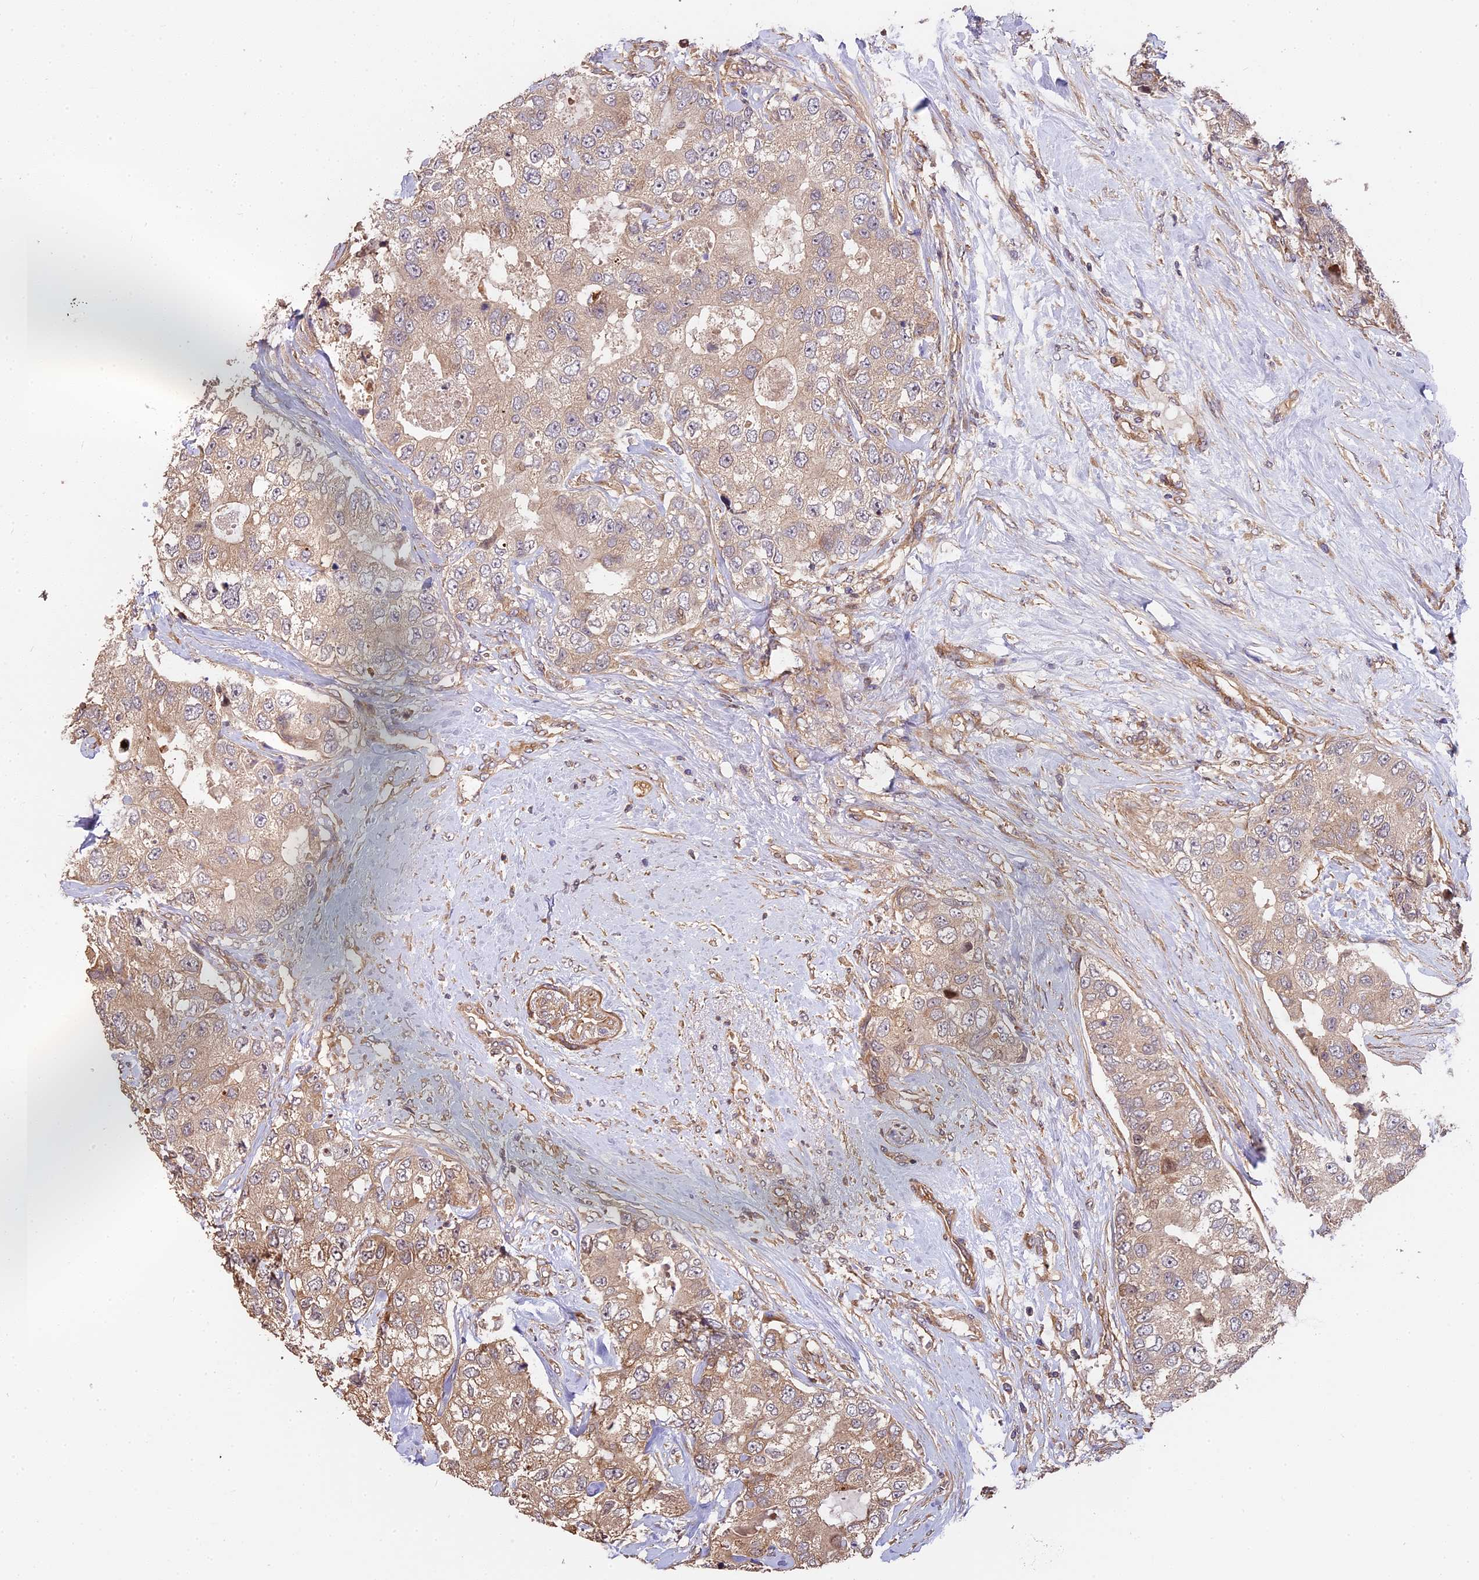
{"staining": {"intensity": "weak", "quantity": ">75%", "location": "cytoplasmic/membranous"}, "tissue": "breast cancer", "cell_type": "Tumor cells", "image_type": "cancer", "snomed": [{"axis": "morphology", "description": "Duct carcinoma"}, {"axis": "topography", "description": "Breast"}], "caption": "Tumor cells reveal weak cytoplasmic/membranous expression in approximately >75% of cells in breast invasive ductal carcinoma.", "gene": "ARHGAP17", "patient": {"sex": "female", "age": 62}}